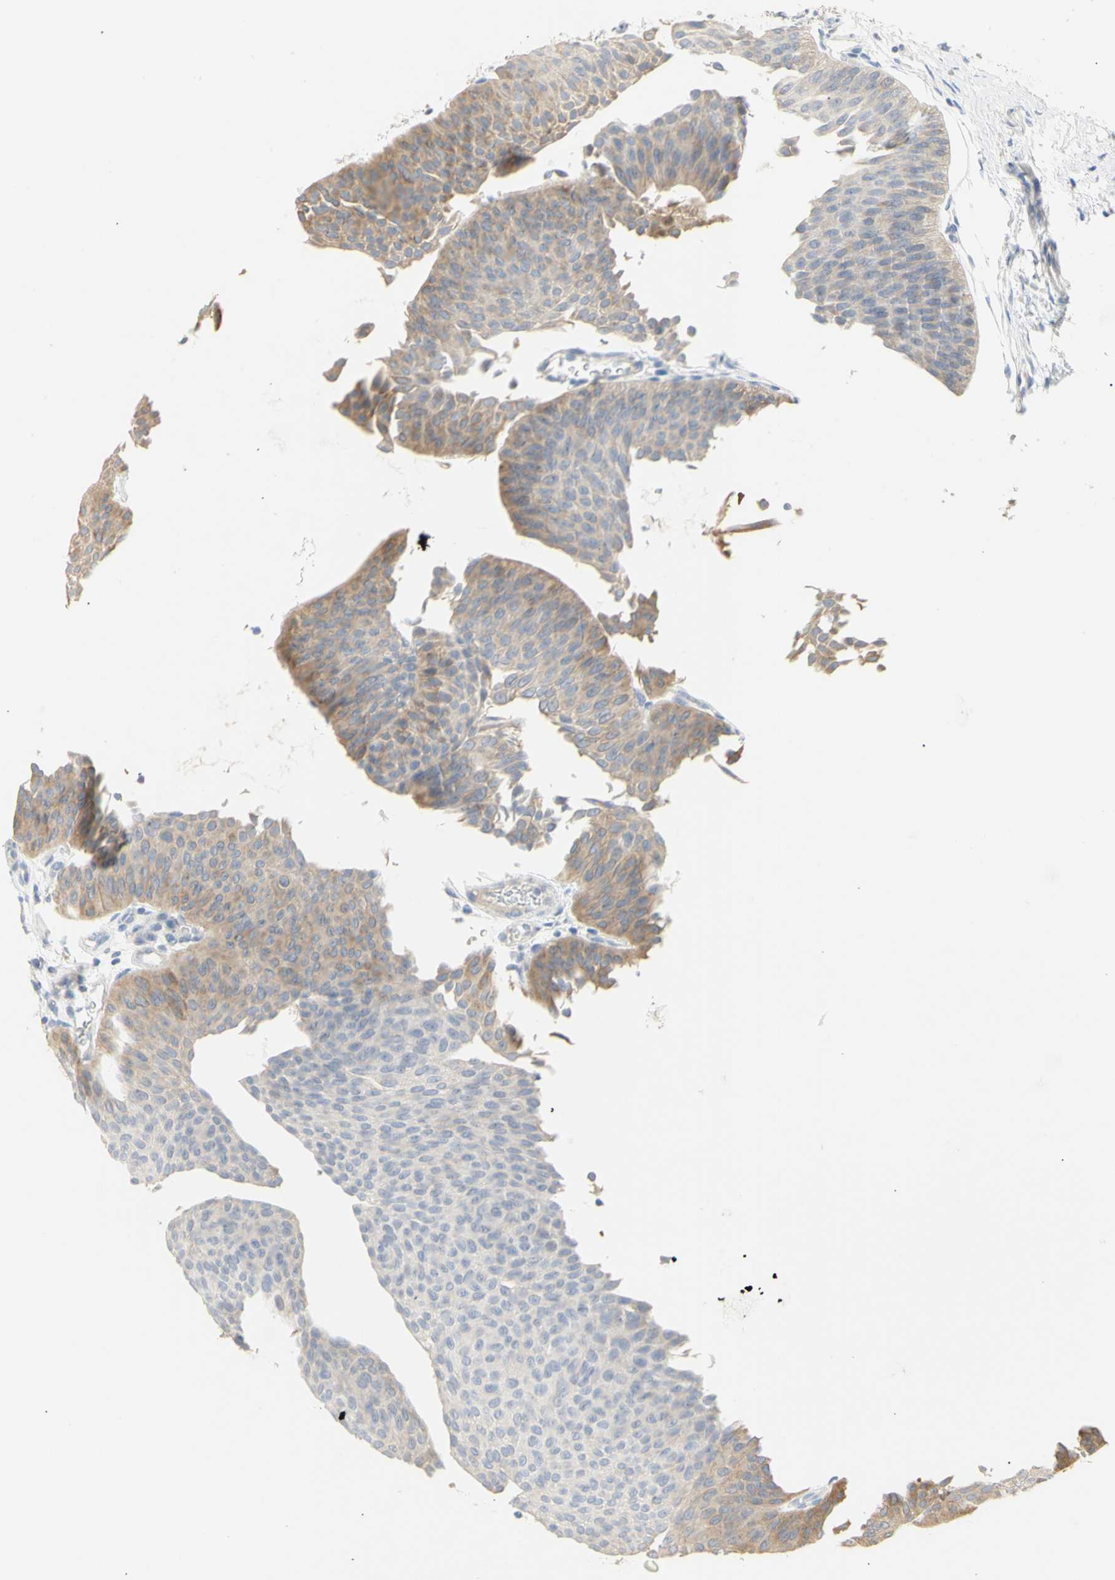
{"staining": {"intensity": "moderate", "quantity": "25%-75%", "location": "cytoplasmic/membranous"}, "tissue": "urothelial cancer", "cell_type": "Tumor cells", "image_type": "cancer", "snomed": [{"axis": "morphology", "description": "Urothelial carcinoma, Low grade"}, {"axis": "topography", "description": "Urinary bladder"}], "caption": "Immunohistochemistry (IHC) (DAB (3,3'-diaminobenzidine)) staining of human urothelial cancer shows moderate cytoplasmic/membranous protein expression in approximately 25%-75% of tumor cells.", "gene": "B4GALNT3", "patient": {"sex": "female", "age": 60}}